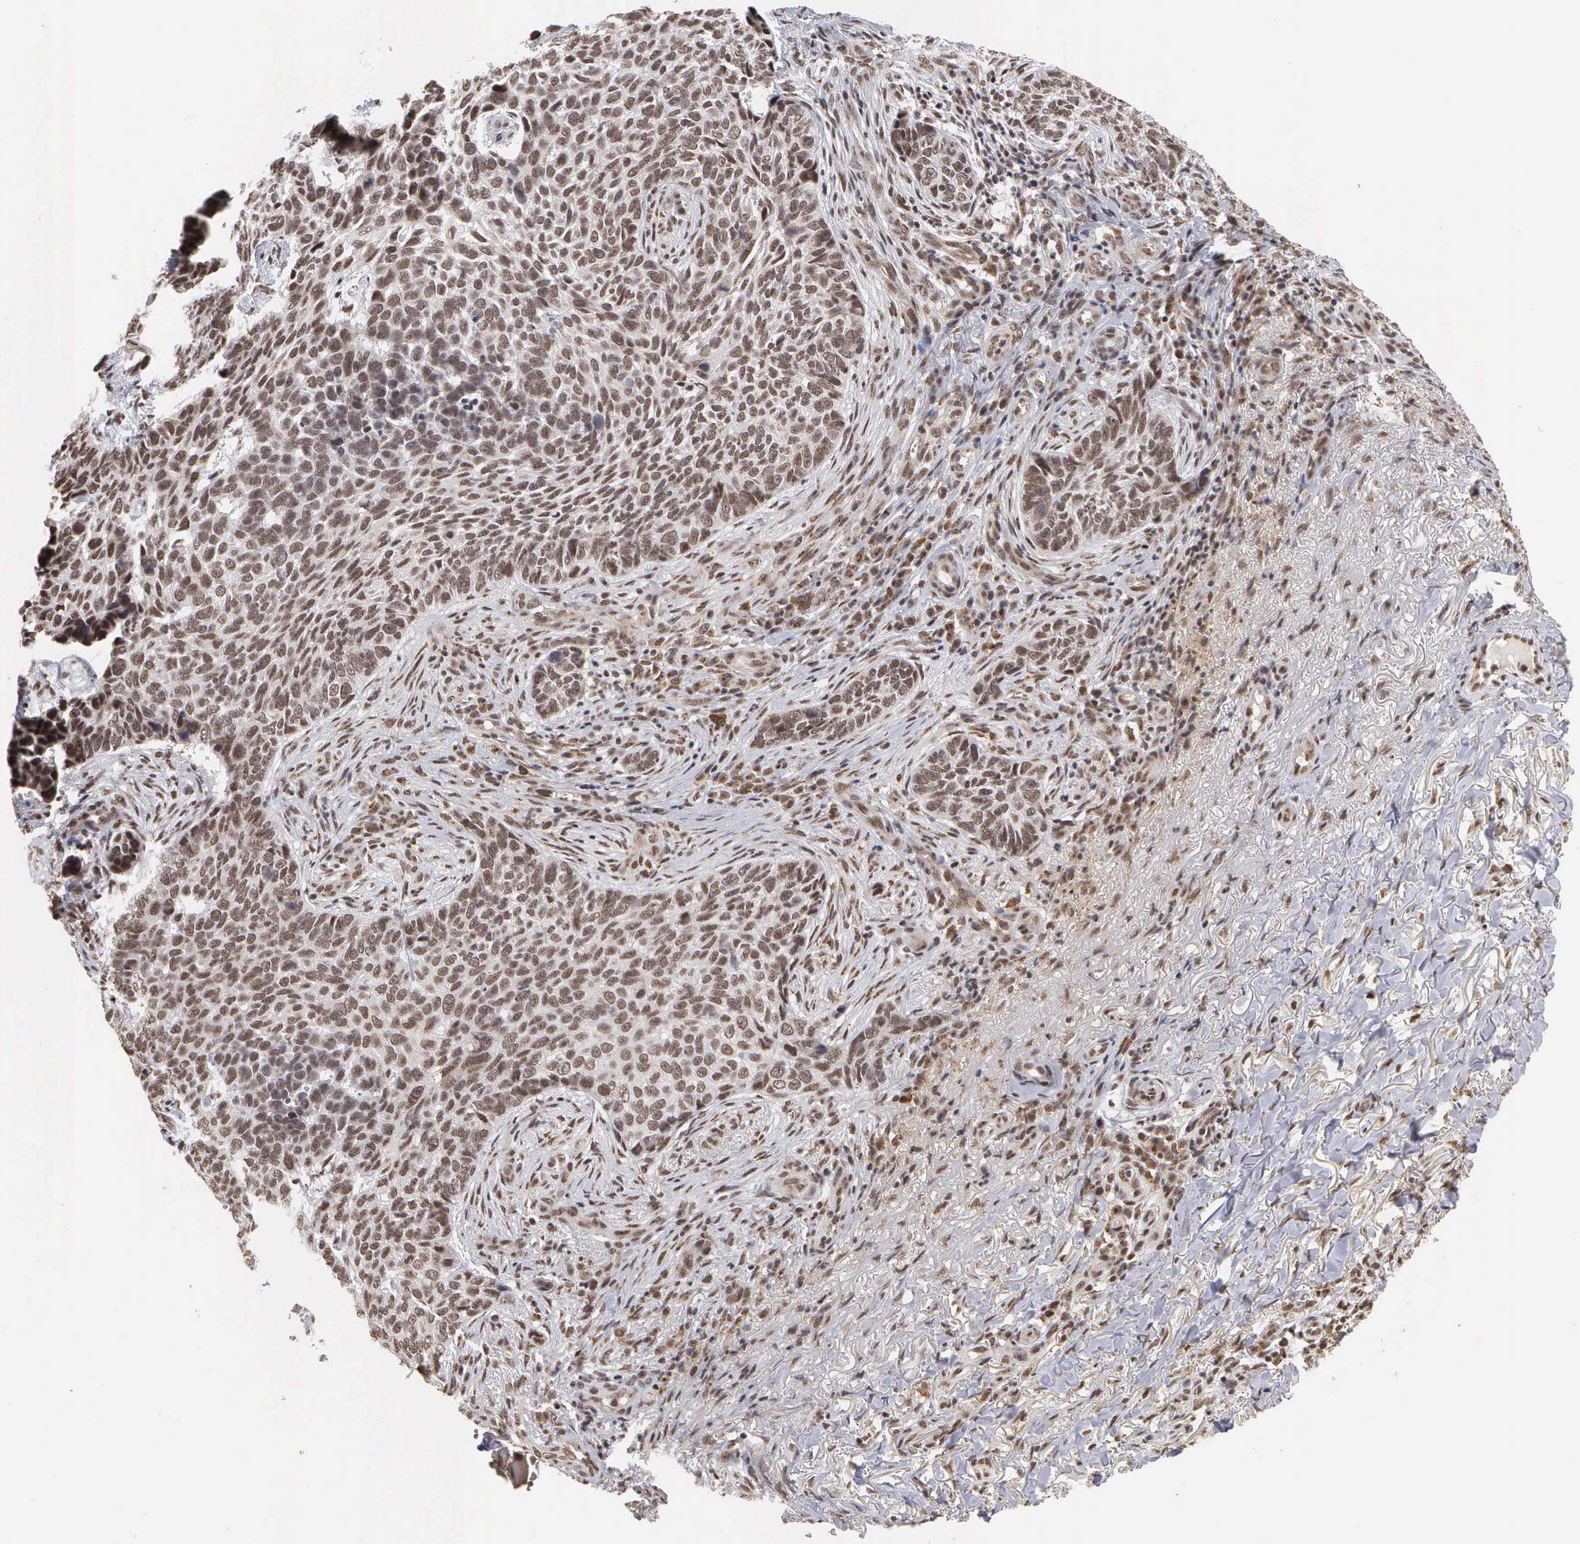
{"staining": {"intensity": "moderate", "quantity": ">75%", "location": "cytoplasmic/membranous,nuclear"}, "tissue": "skin cancer", "cell_type": "Tumor cells", "image_type": "cancer", "snomed": [{"axis": "morphology", "description": "Basal cell carcinoma"}, {"axis": "topography", "description": "Skin"}], "caption": "Human skin cancer stained for a protein (brown) exhibits moderate cytoplasmic/membranous and nuclear positive expression in about >75% of tumor cells.", "gene": "GTF2A1", "patient": {"sex": "male", "age": 81}}